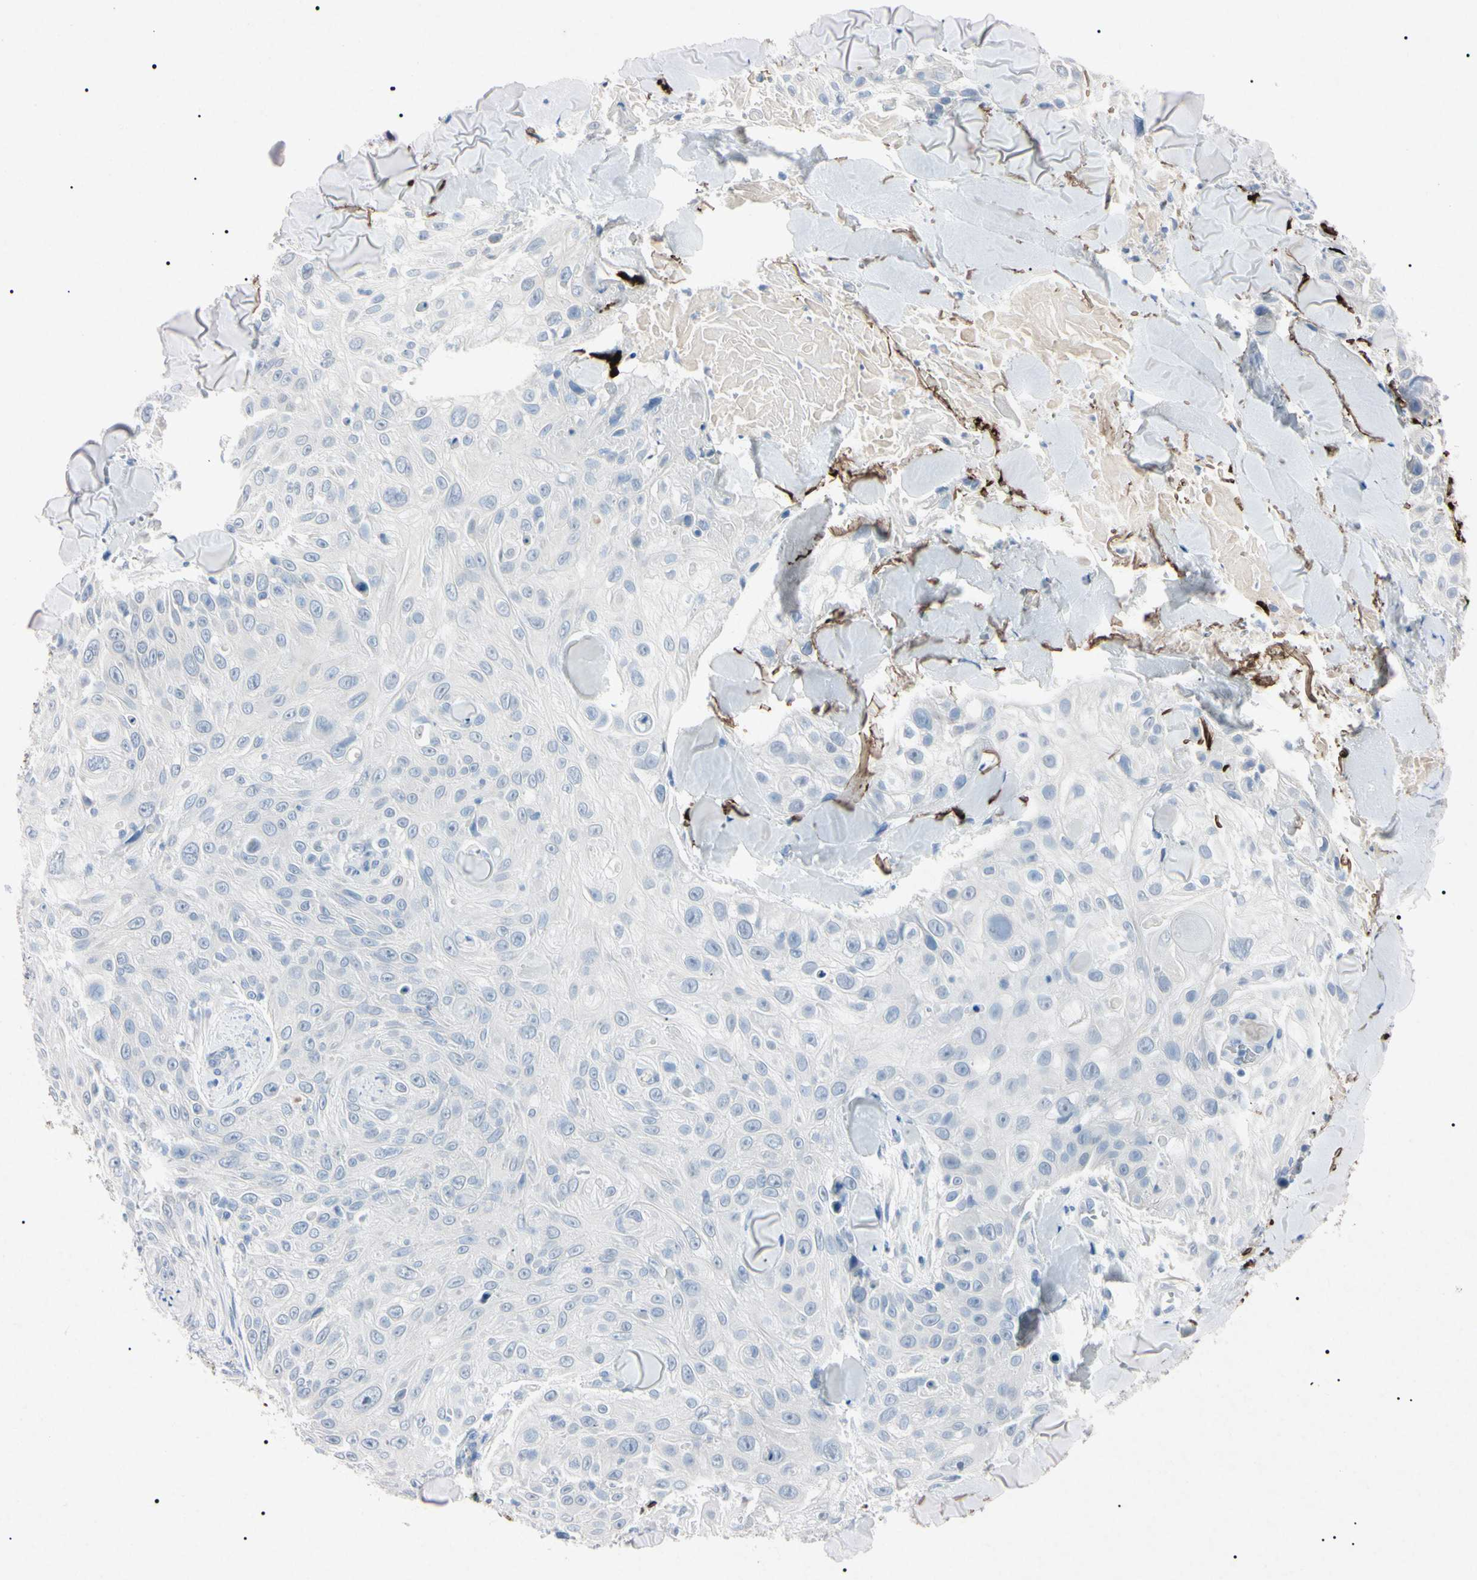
{"staining": {"intensity": "negative", "quantity": "none", "location": "none"}, "tissue": "skin cancer", "cell_type": "Tumor cells", "image_type": "cancer", "snomed": [{"axis": "morphology", "description": "Squamous cell carcinoma, NOS"}, {"axis": "topography", "description": "Skin"}], "caption": "DAB immunohistochemical staining of skin cancer exhibits no significant positivity in tumor cells.", "gene": "ELN", "patient": {"sex": "male", "age": 86}}